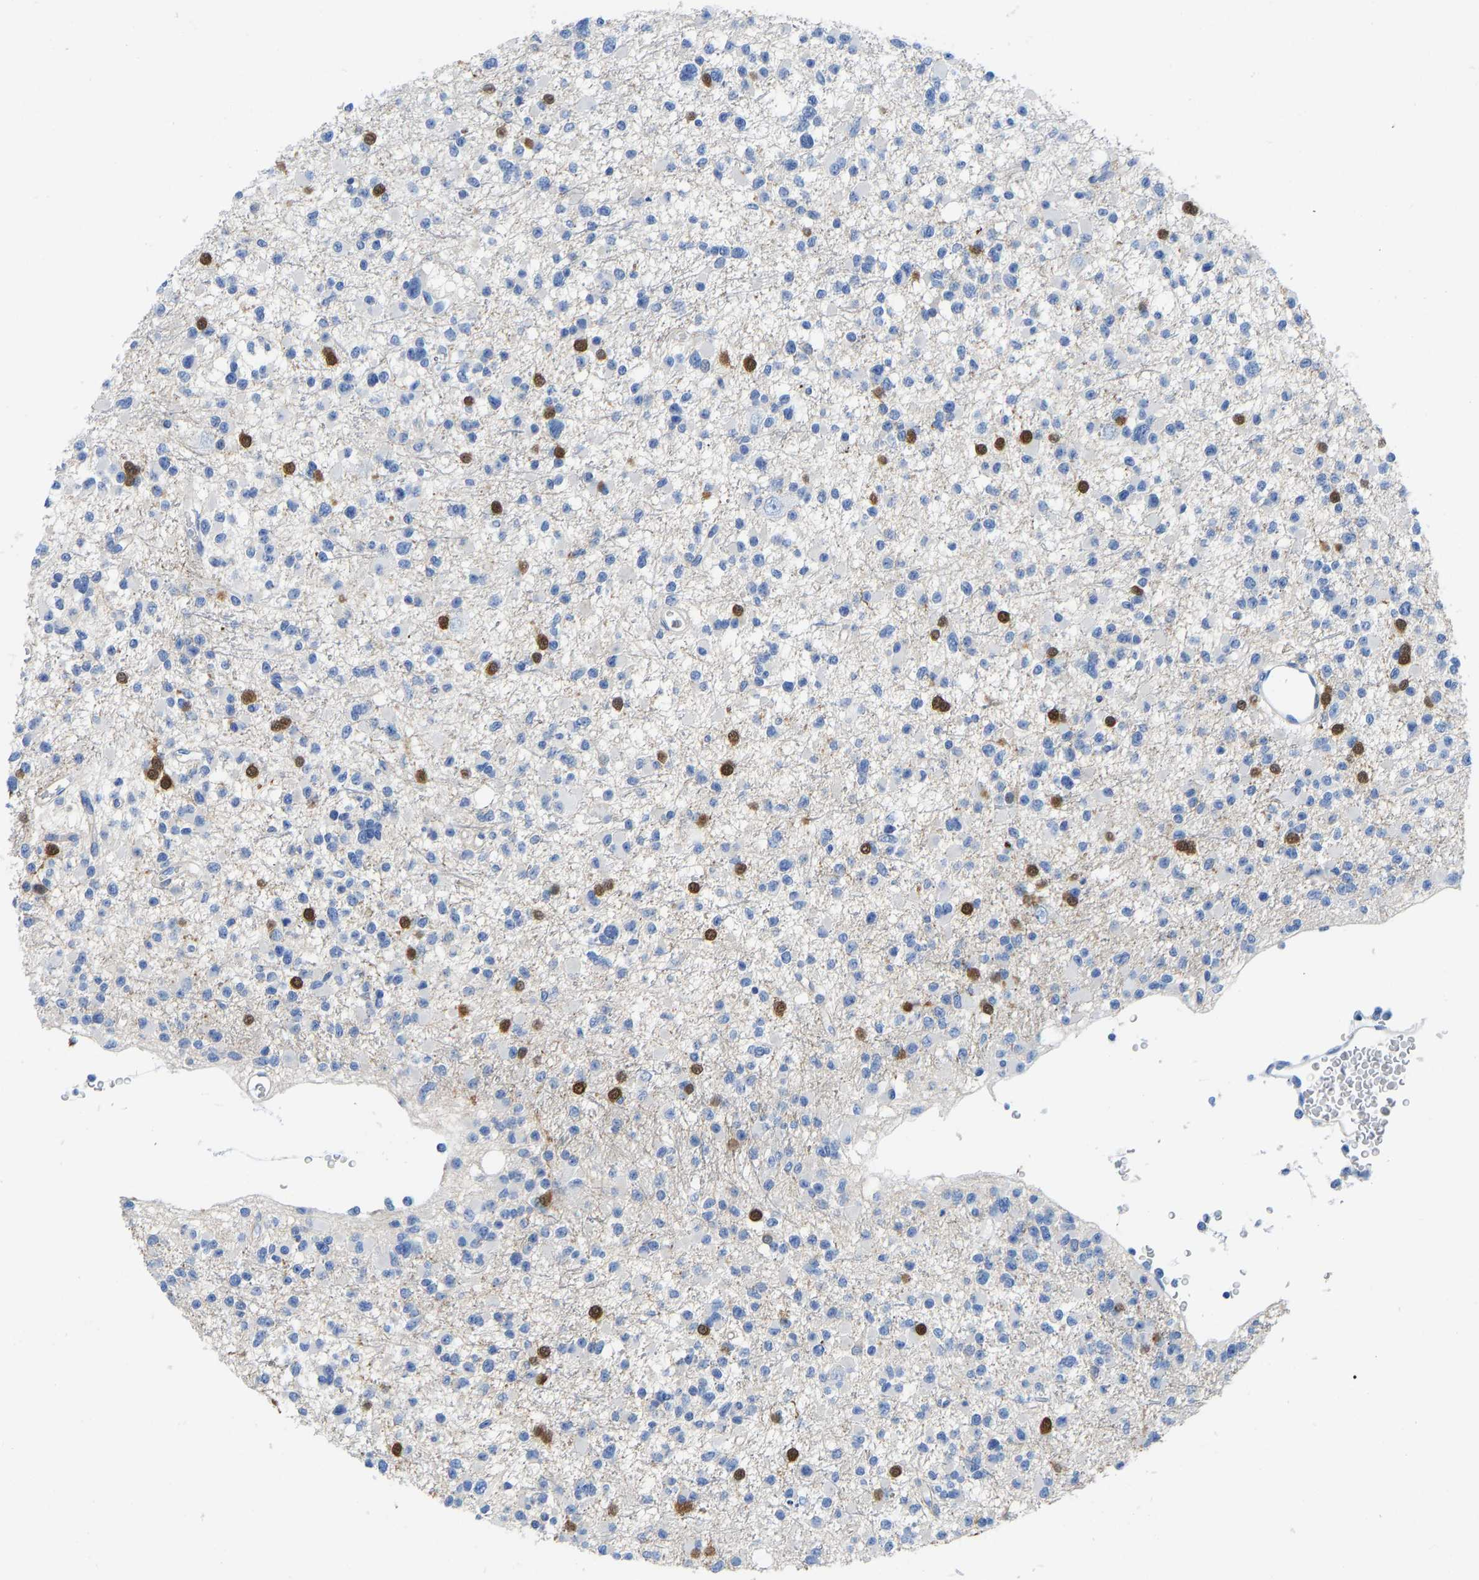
{"staining": {"intensity": "strong", "quantity": "<25%", "location": "nuclear"}, "tissue": "glioma", "cell_type": "Tumor cells", "image_type": "cancer", "snomed": [{"axis": "morphology", "description": "Glioma, malignant, Low grade"}, {"axis": "topography", "description": "Brain"}], "caption": "Protein analysis of malignant glioma (low-grade) tissue shows strong nuclear positivity in about <25% of tumor cells.", "gene": "NKAIN3", "patient": {"sex": "female", "age": 22}}